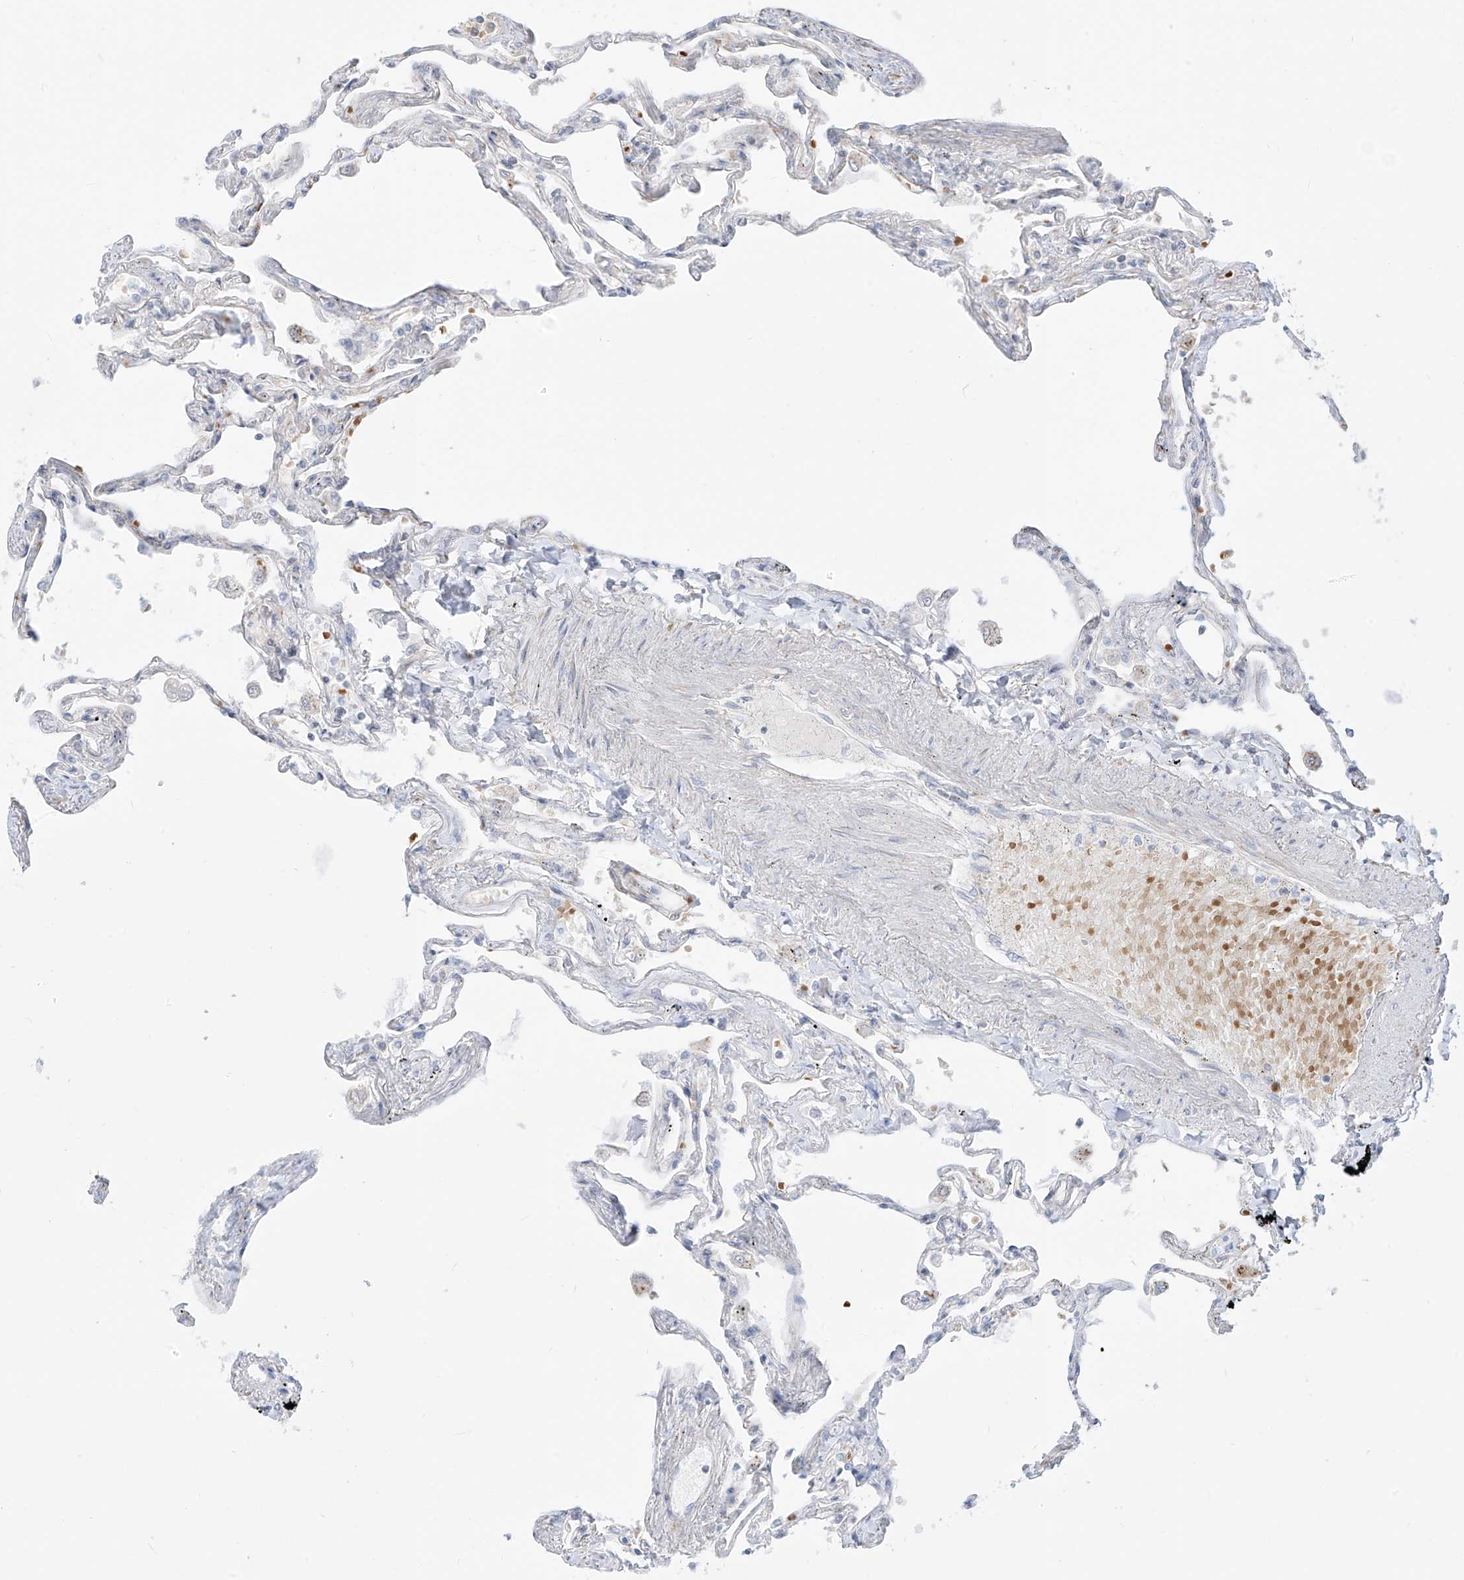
{"staining": {"intensity": "negative", "quantity": "none", "location": "none"}, "tissue": "lung", "cell_type": "Alveolar cells", "image_type": "normal", "snomed": [{"axis": "morphology", "description": "Normal tissue, NOS"}, {"axis": "topography", "description": "Lung"}], "caption": "High power microscopy micrograph of an immunohistochemistry micrograph of benign lung, revealing no significant expression in alveolar cells. (DAB (3,3'-diaminobenzidine) IHC, high magnification).", "gene": "ARHGEF40", "patient": {"sex": "female", "age": 67}}